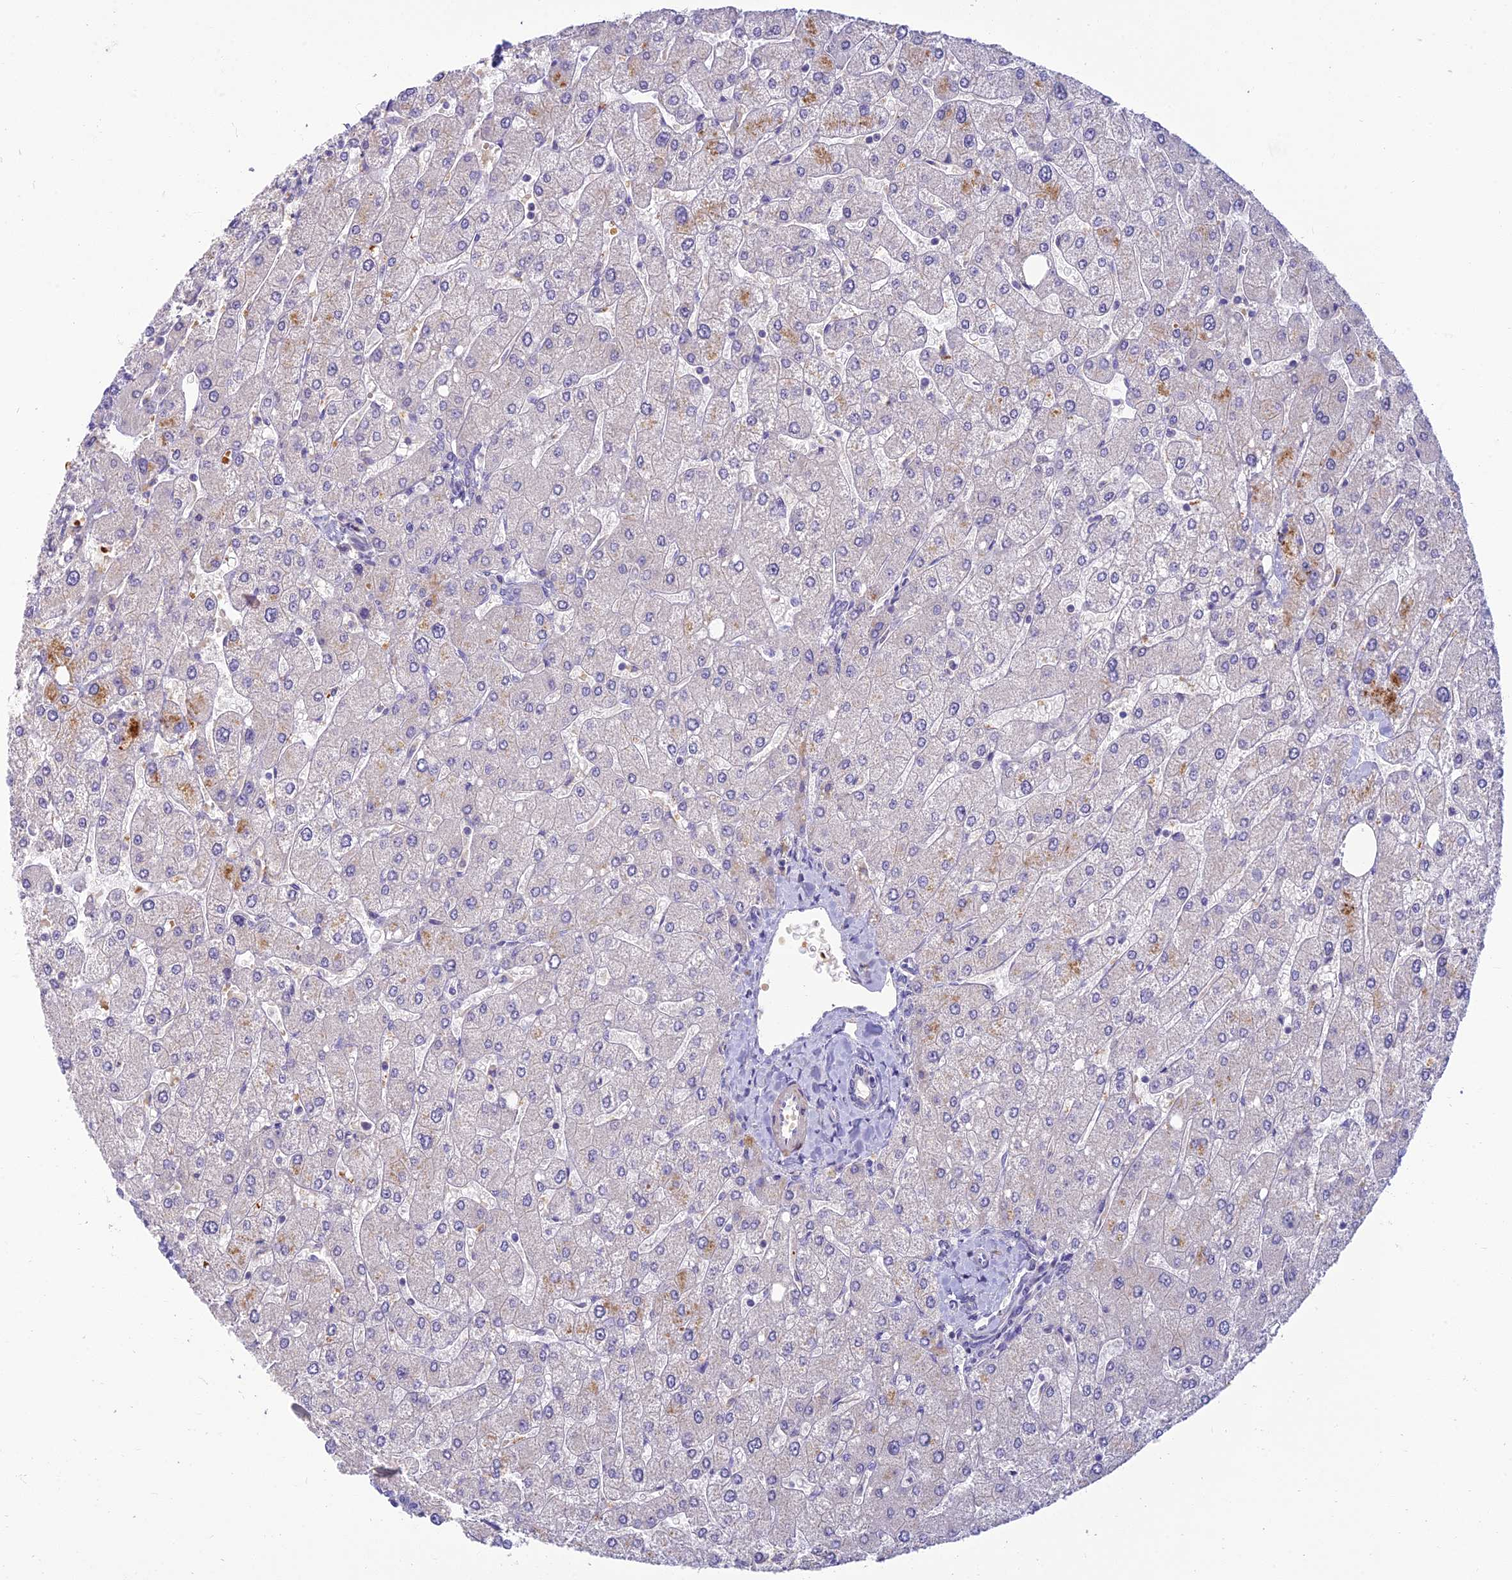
{"staining": {"intensity": "negative", "quantity": "none", "location": "none"}, "tissue": "liver", "cell_type": "Cholangiocytes", "image_type": "normal", "snomed": [{"axis": "morphology", "description": "Normal tissue, NOS"}, {"axis": "topography", "description": "Liver"}], "caption": "The immunohistochemistry micrograph has no significant staining in cholangiocytes of liver. Nuclei are stained in blue.", "gene": "CLIP4", "patient": {"sex": "male", "age": 55}}